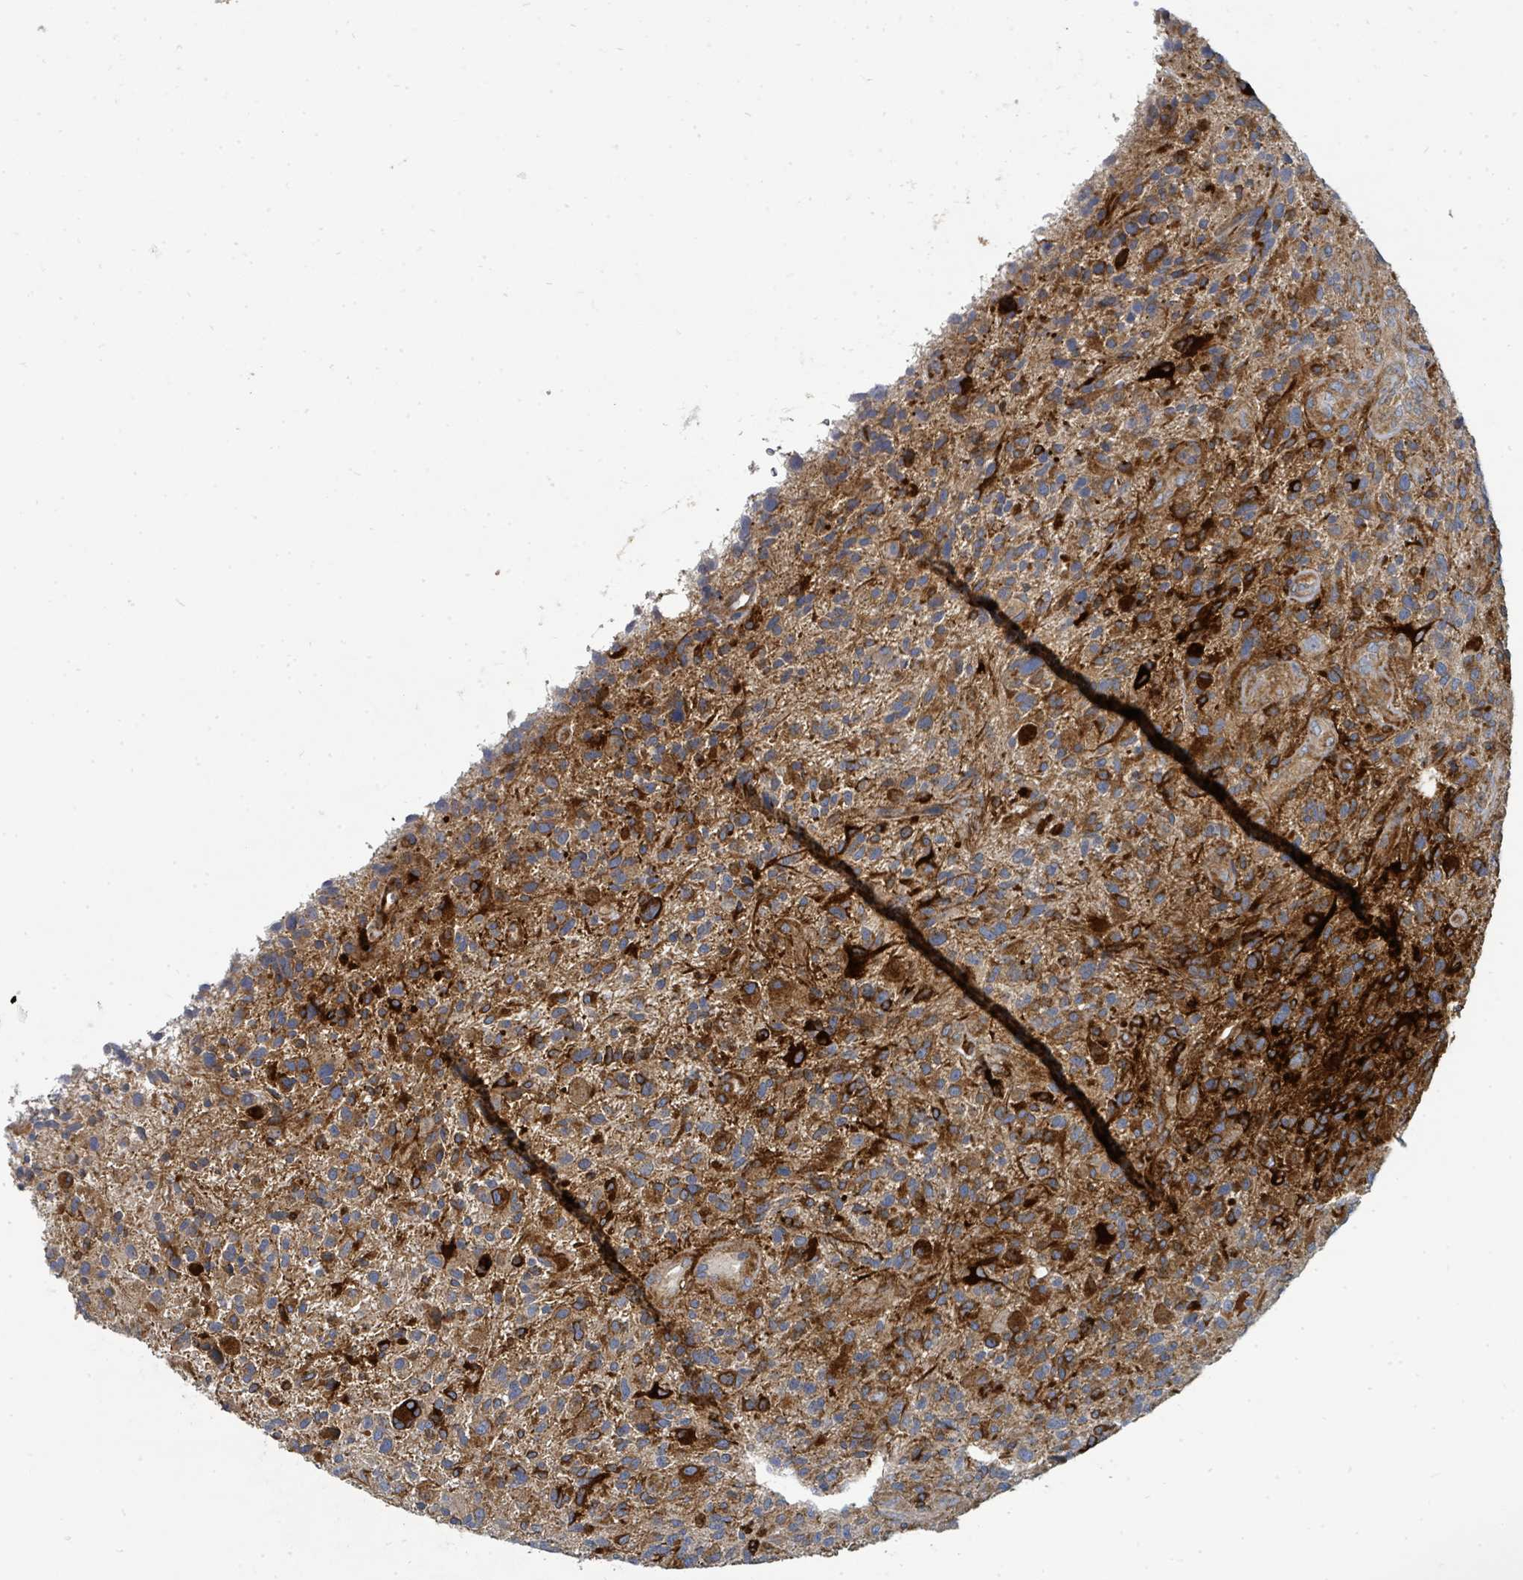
{"staining": {"intensity": "strong", "quantity": "<25%", "location": "cytoplasmic/membranous"}, "tissue": "glioma", "cell_type": "Tumor cells", "image_type": "cancer", "snomed": [{"axis": "morphology", "description": "Glioma, malignant, High grade"}, {"axis": "topography", "description": "Brain"}], "caption": "Malignant glioma (high-grade) tissue exhibits strong cytoplasmic/membranous staining in approximately <25% of tumor cells", "gene": "IFIT1", "patient": {"sex": "male", "age": 47}}